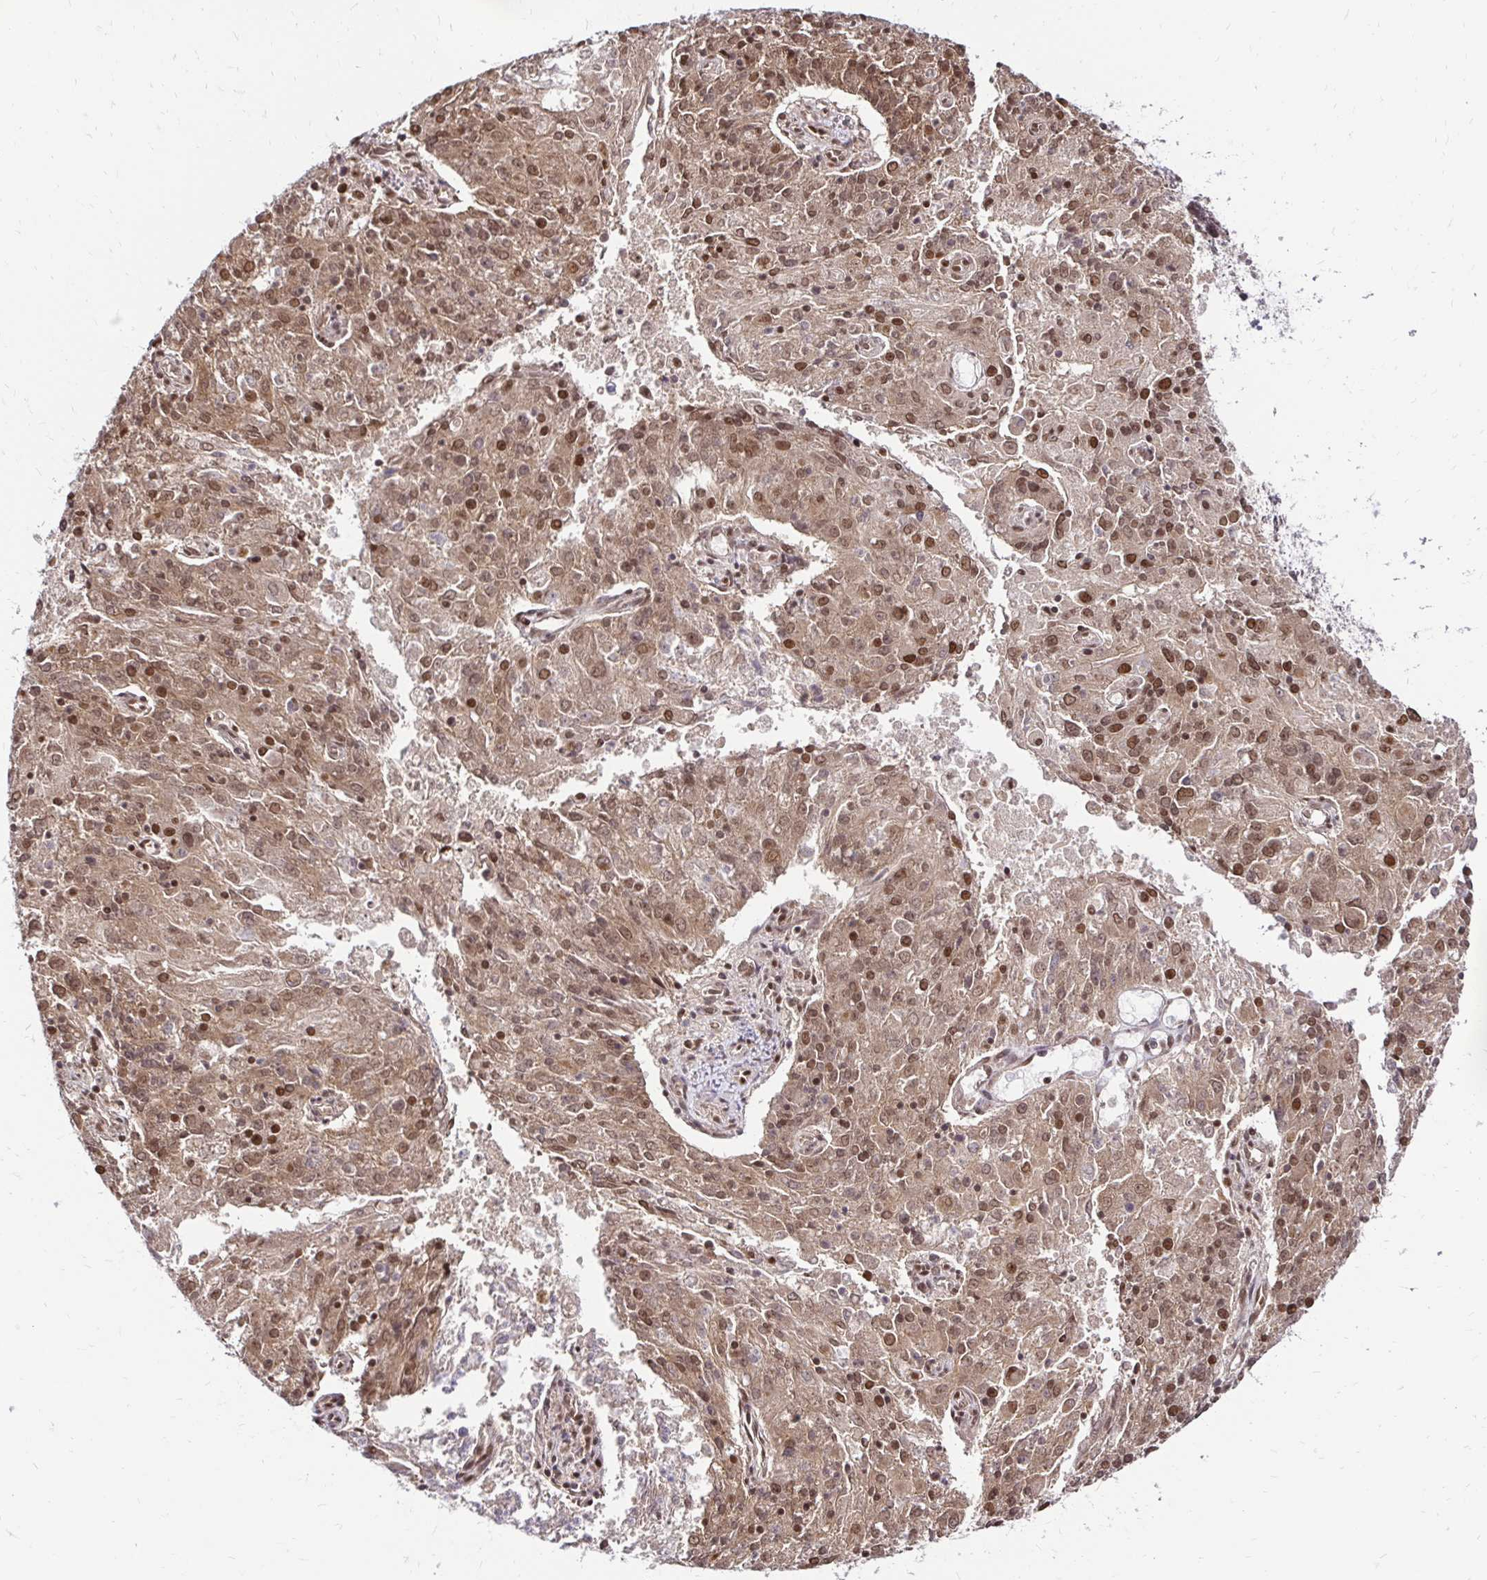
{"staining": {"intensity": "moderate", "quantity": "25%-75%", "location": "cytoplasmic/membranous,nuclear"}, "tissue": "endometrial cancer", "cell_type": "Tumor cells", "image_type": "cancer", "snomed": [{"axis": "morphology", "description": "Adenocarcinoma, NOS"}, {"axis": "topography", "description": "Endometrium"}], "caption": "The image demonstrates a brown stain indicating the presence of a protein in the cytoplasmic/membranous and nuclear of tumor cells in adenocarcinoma (endometrial). (Stains: DAB (3,3'-diaminobenzidine) in brown, nuclei in blue, Microscopy: brightfield microscopy at high magnification).", "gene": "GLYR1", "patient": {"sex": "female", "age": 82}}